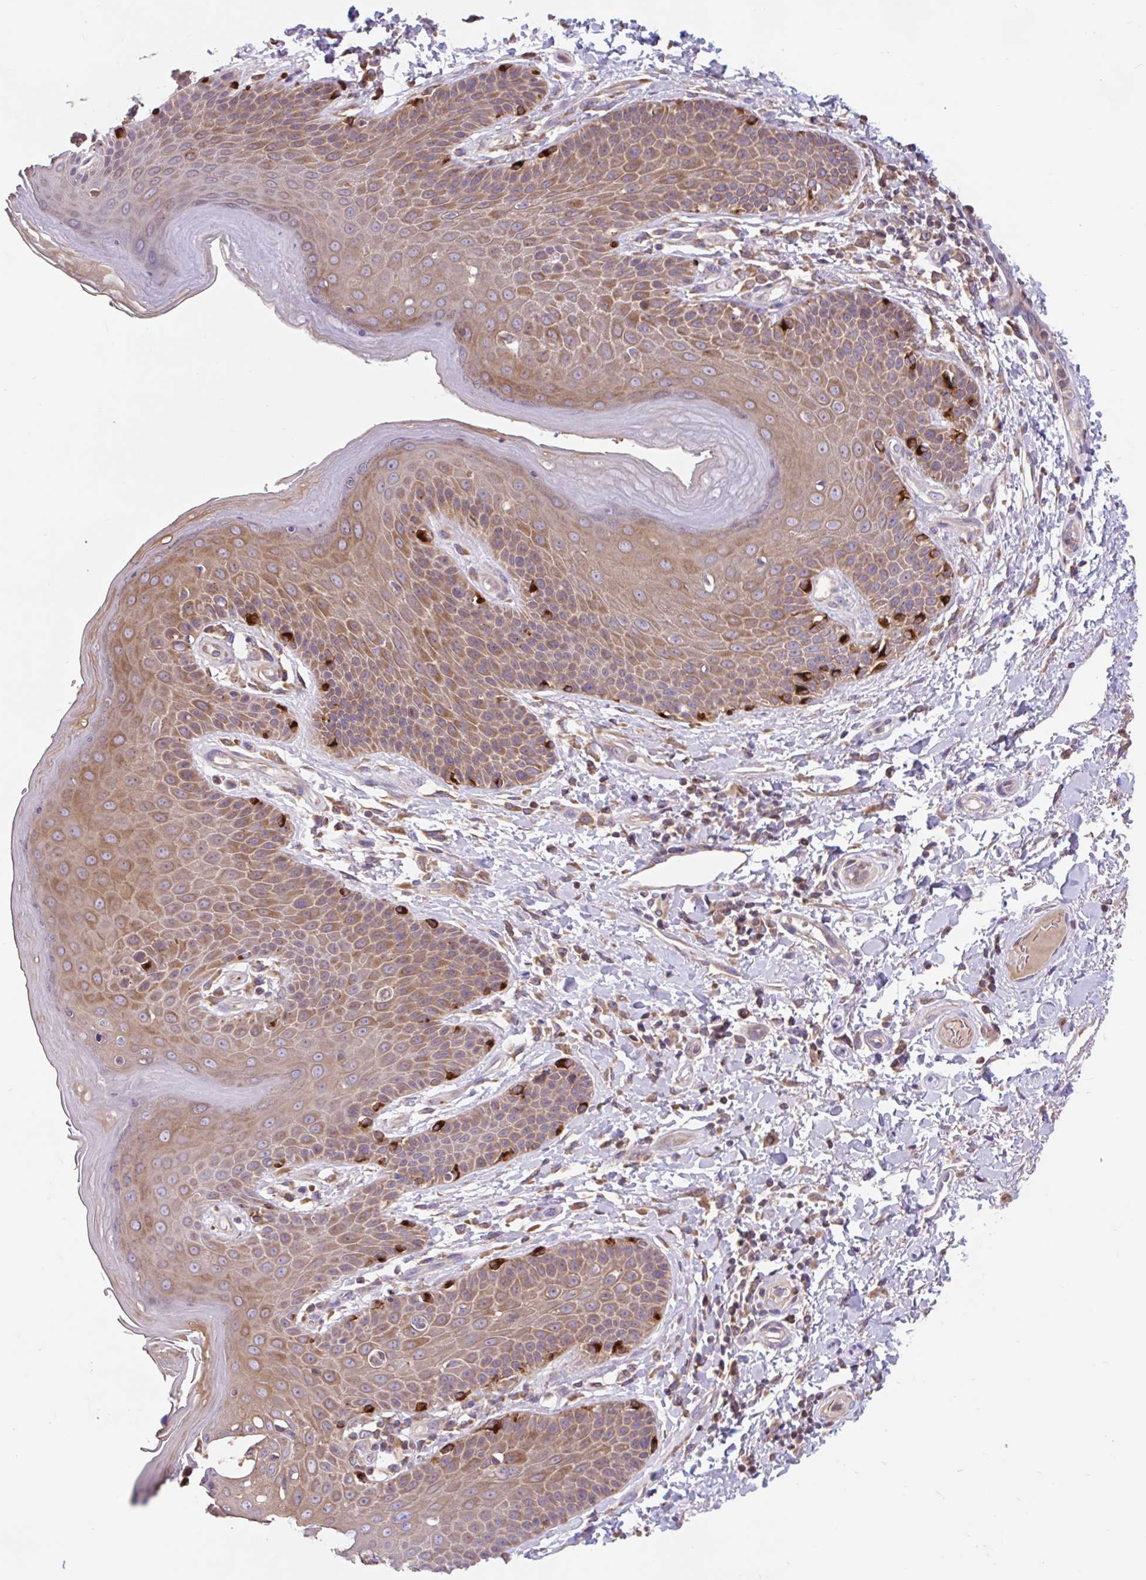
{"staining": {"intensity": "moderate", "quantity": ">75%", "location": "cytoplasmic/membranous"}, "tissue": "skin", "cell_type": "Epidermal cells", "image_type": "normal", "snomed": [{"axis": "morphology", "description": "Normal tissue, NOS"}, {"axis": "topography", "description": "Peripheral nerve tissue"}], "caption": "DAB (3,3'-diaminobenzidine) immunohistochemical staining of unremarkable human skin reveals moderate cytoplasmic/membranous protein positivity in about >75% of epidermal cells.", "gene": "RALBP1", "patient": {"sex": "male", "age": 51}}